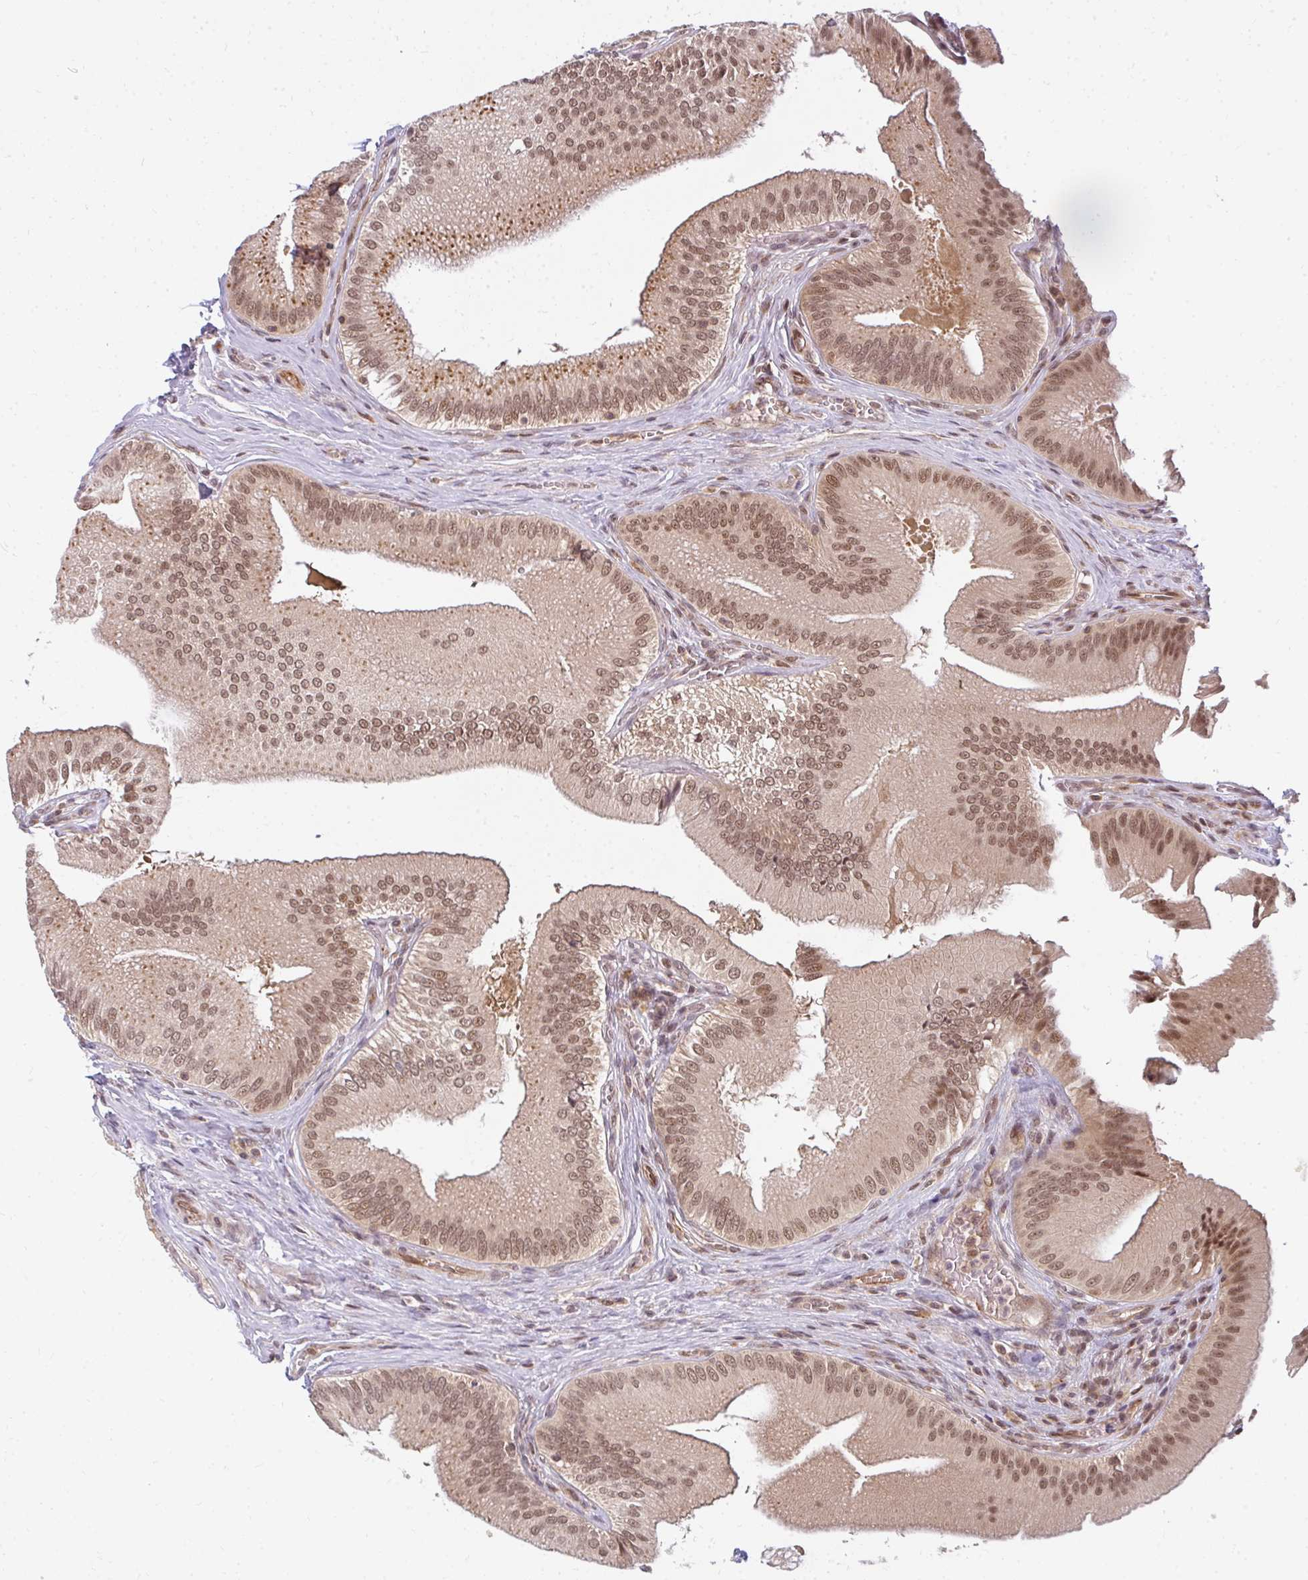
{"staining": {"intensity": "moderate", "quantity": ">75%", "location": "cytoplasmic/membranous,nuclear"}, "tissue": "gallbladder", "cell_type": "Glandular cells", "image_type": "normal", "snomed": [{"axis": "morphology", "description": "Normal tissue, NOS"}, {"axis": "topography", "description": "Gallbladder"}], "caption": "Protein staining reveals moderate cytoplasmic/membranous,nuclear staining in approximately >75% of glandular cells in normal gallbladder.", "gene": "GTF3C6", "patient": {"sex": "male", "age": 17}}